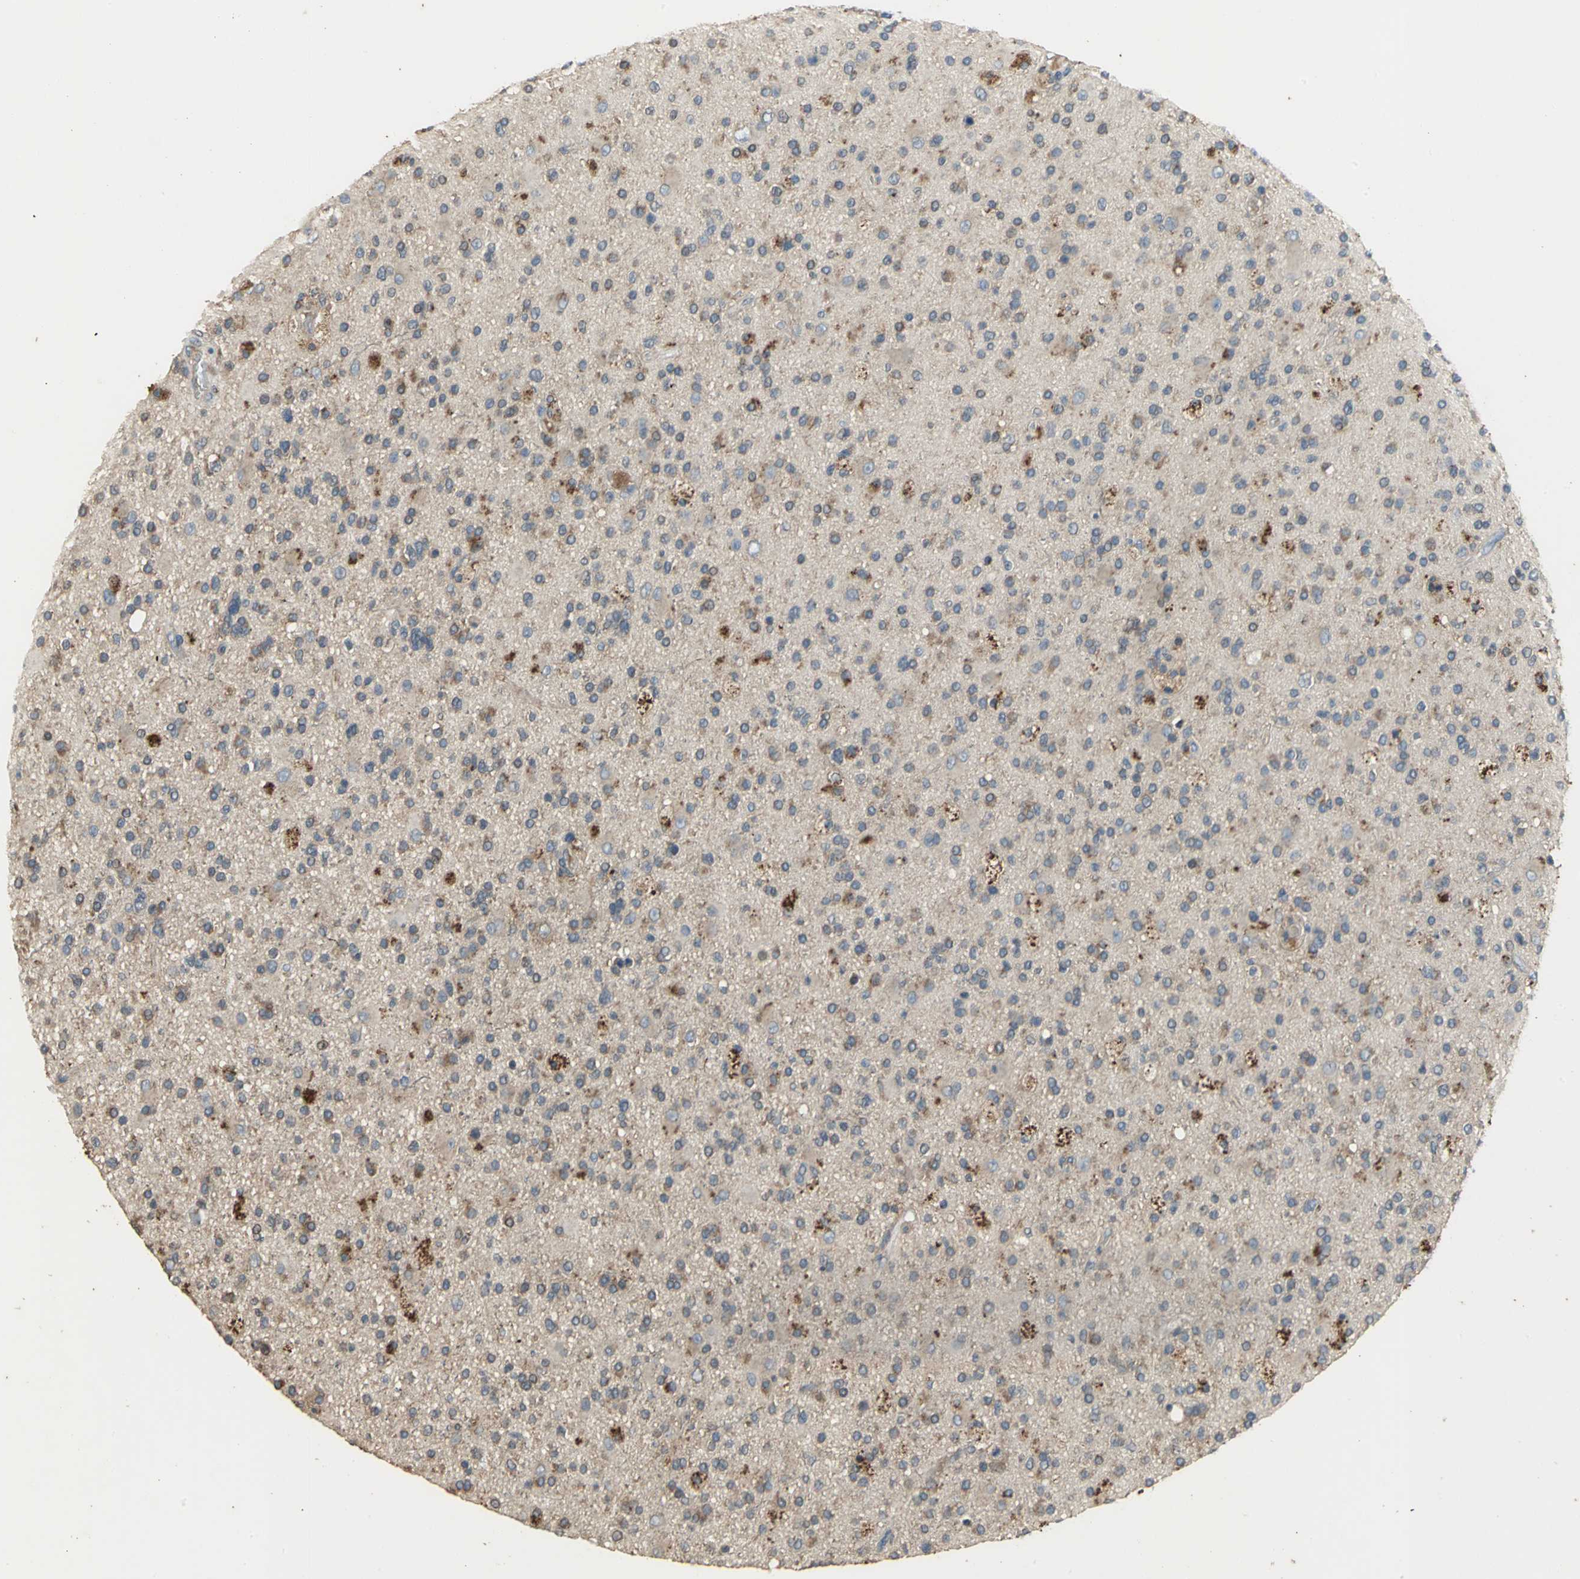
{"staining": {"intensity": "weak", "quantity": ">75%", "location": "cytoplasmic/membranous"}, "tissue": "glioma", "cell_type": "Tumor cells", "image_type": "cancer", "snomed": [{"axis": "morphology", "description": "Glioma, malignant, High grade"}, {"axis": "topography", "description": "Brain"}], "caption": "Brown immunohistochemical staining in malignant glioma (high-grade) shows weak cytoplasmic/membranous staining in approximately >75% of tumor cells.", "gene": "MET", "patient": {"sex": "male", "age": 33}}